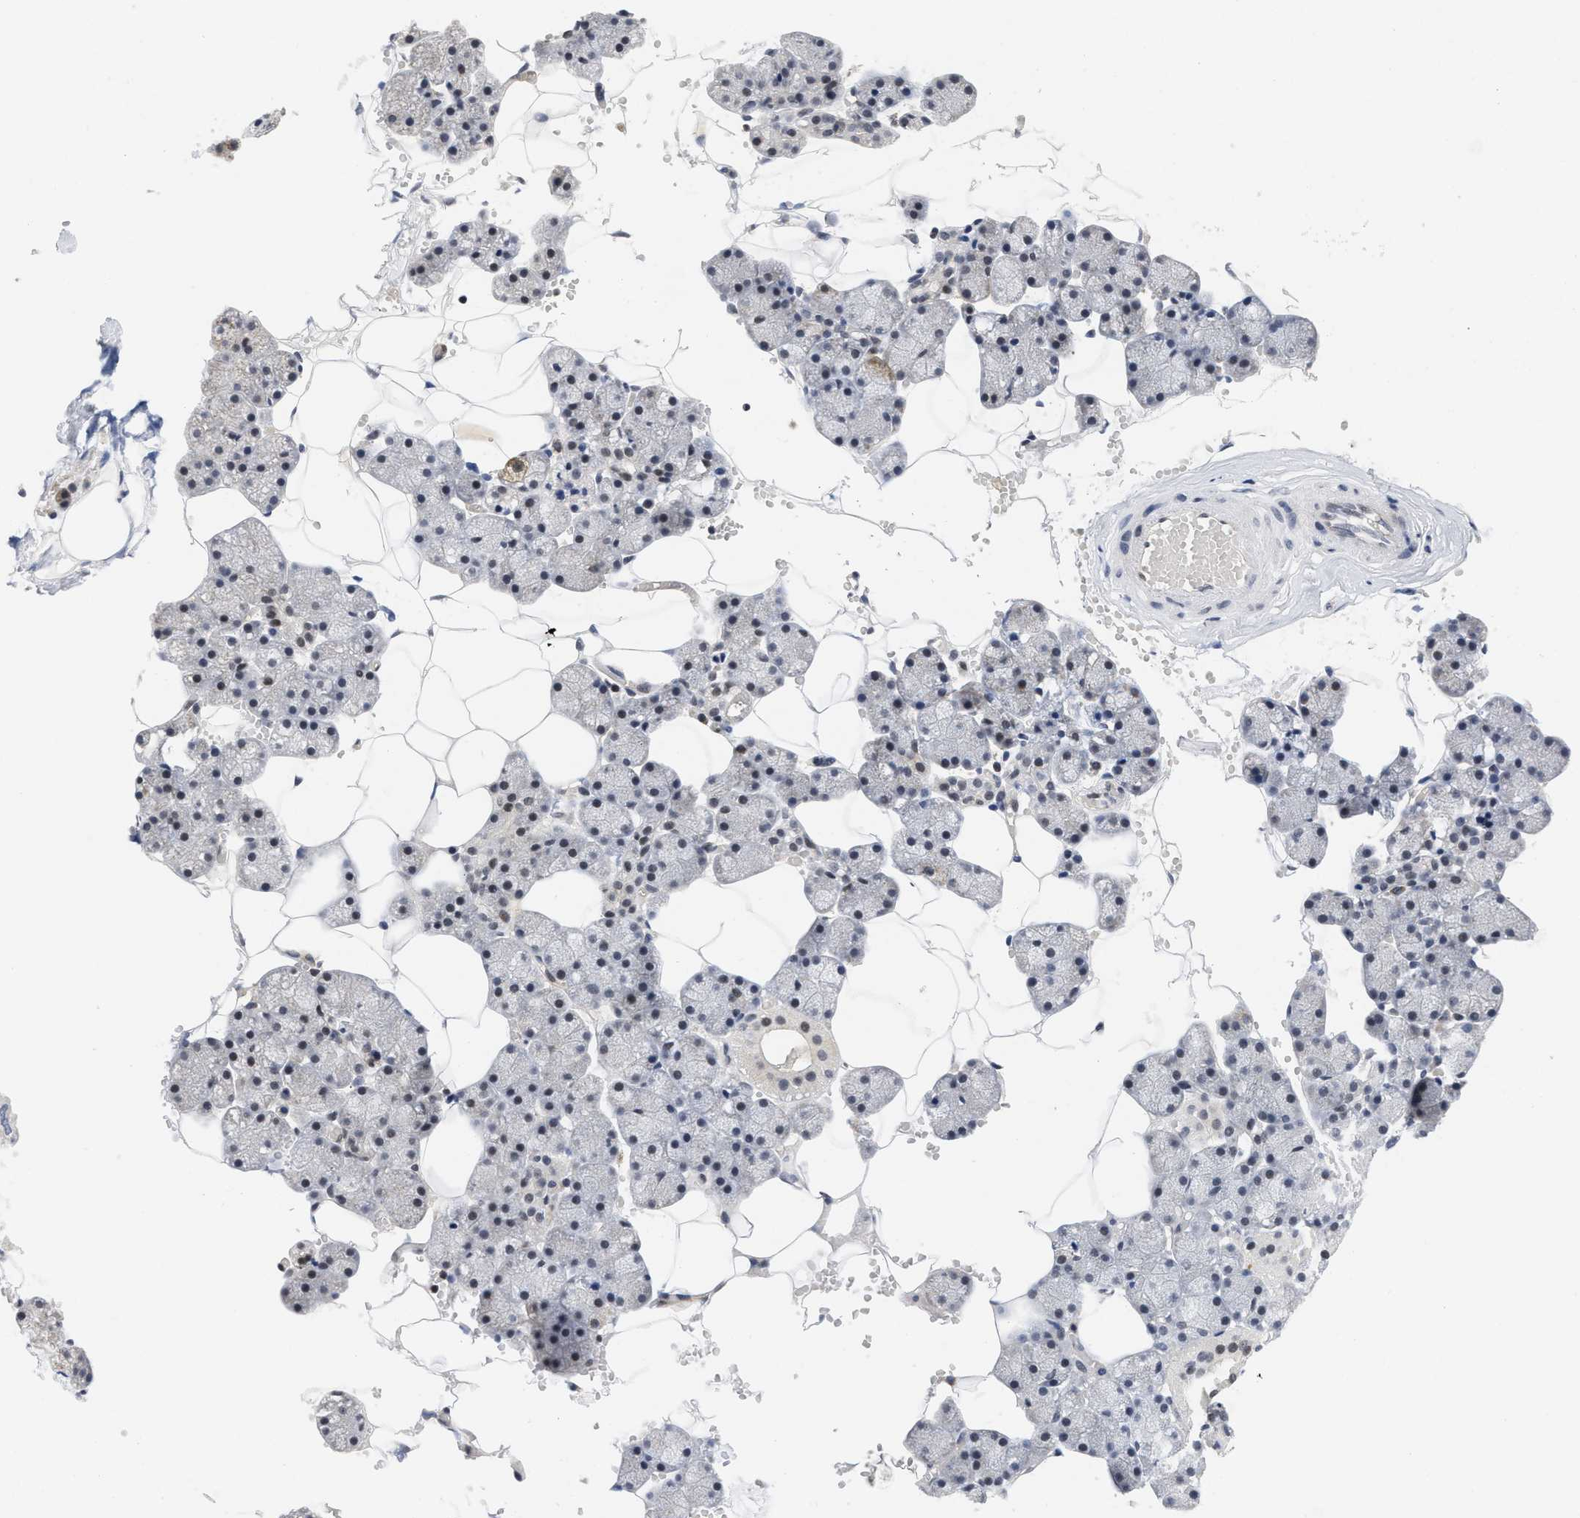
{"staining": {"intensity": "moderate", "quantity": "<25%", "location": "nuclear"}, "tissue": "salivary gland", "cell_type": "Glandular cells", "image_type": "normal", "snomed": [{"axis": "morphology", "description": "Normal tissue, NOS"}, {"axis": "topography", "description": "Salivary gland"}], "caption": "The micrograph displays a brown stain indicating the presence of a protein in the nuclear of glandular cells in salivary gland.", "gene": "HIF1A", "patient": {"sex": "male", "age": 62}}